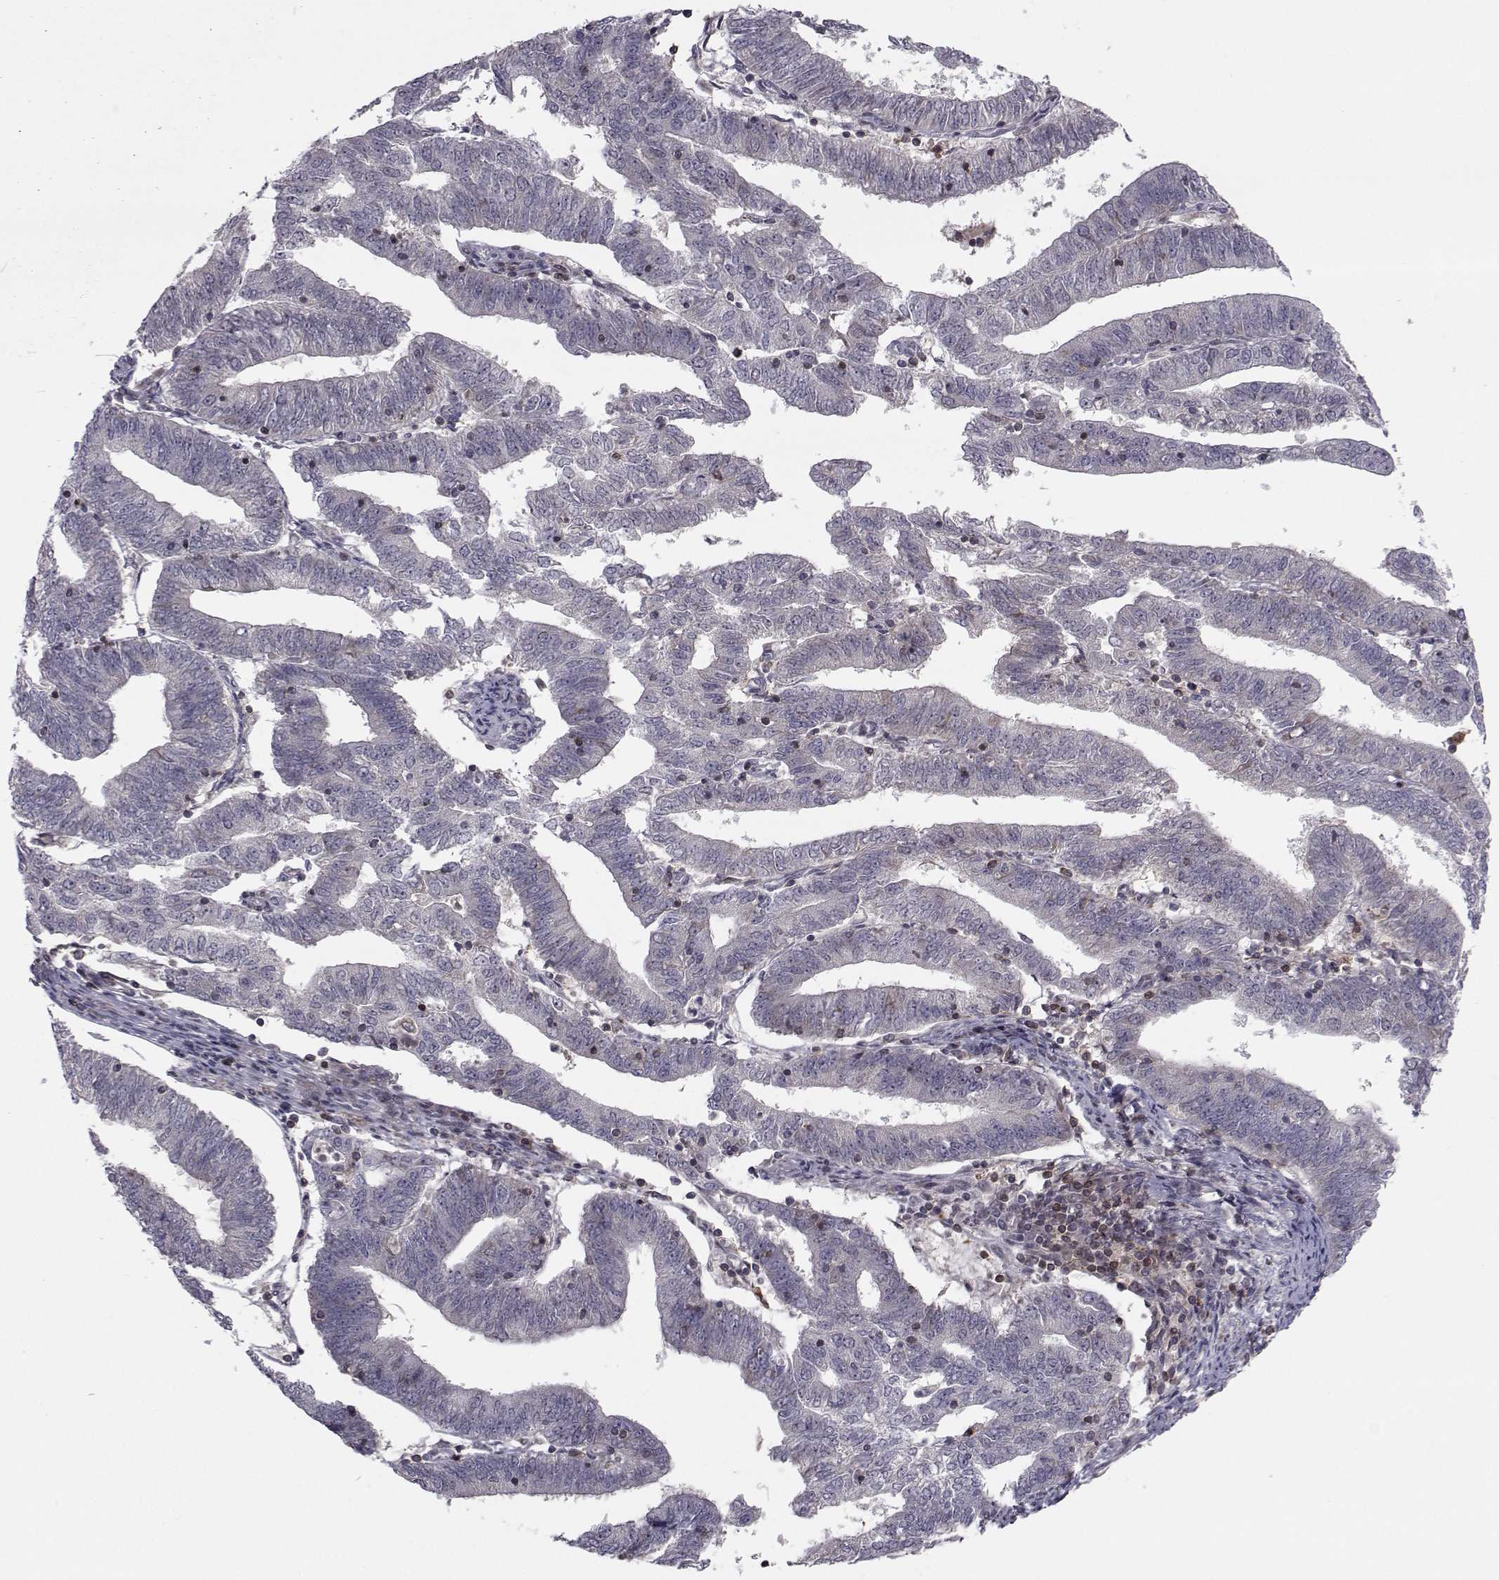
{"staining": {"intensity": "negative", "quantity": "none", "location": "none"}, "tissue": "endometrial cancer", "cell_type": "Tumor cells", "image_type": "cancer", "snomed": [{"axis": "morphology", "description": "Adenocarcinoma, NOS"}, {"axis": "topography", "description": "Endometrium"}], "caption": "Human endometrial adenocarcinoma stained for a protein using immunohistochemistry (IHC) exhibits no staining in tumor cells.", "gene": "PCP4L1", "patient": {"sex": "female", "age": 82}}